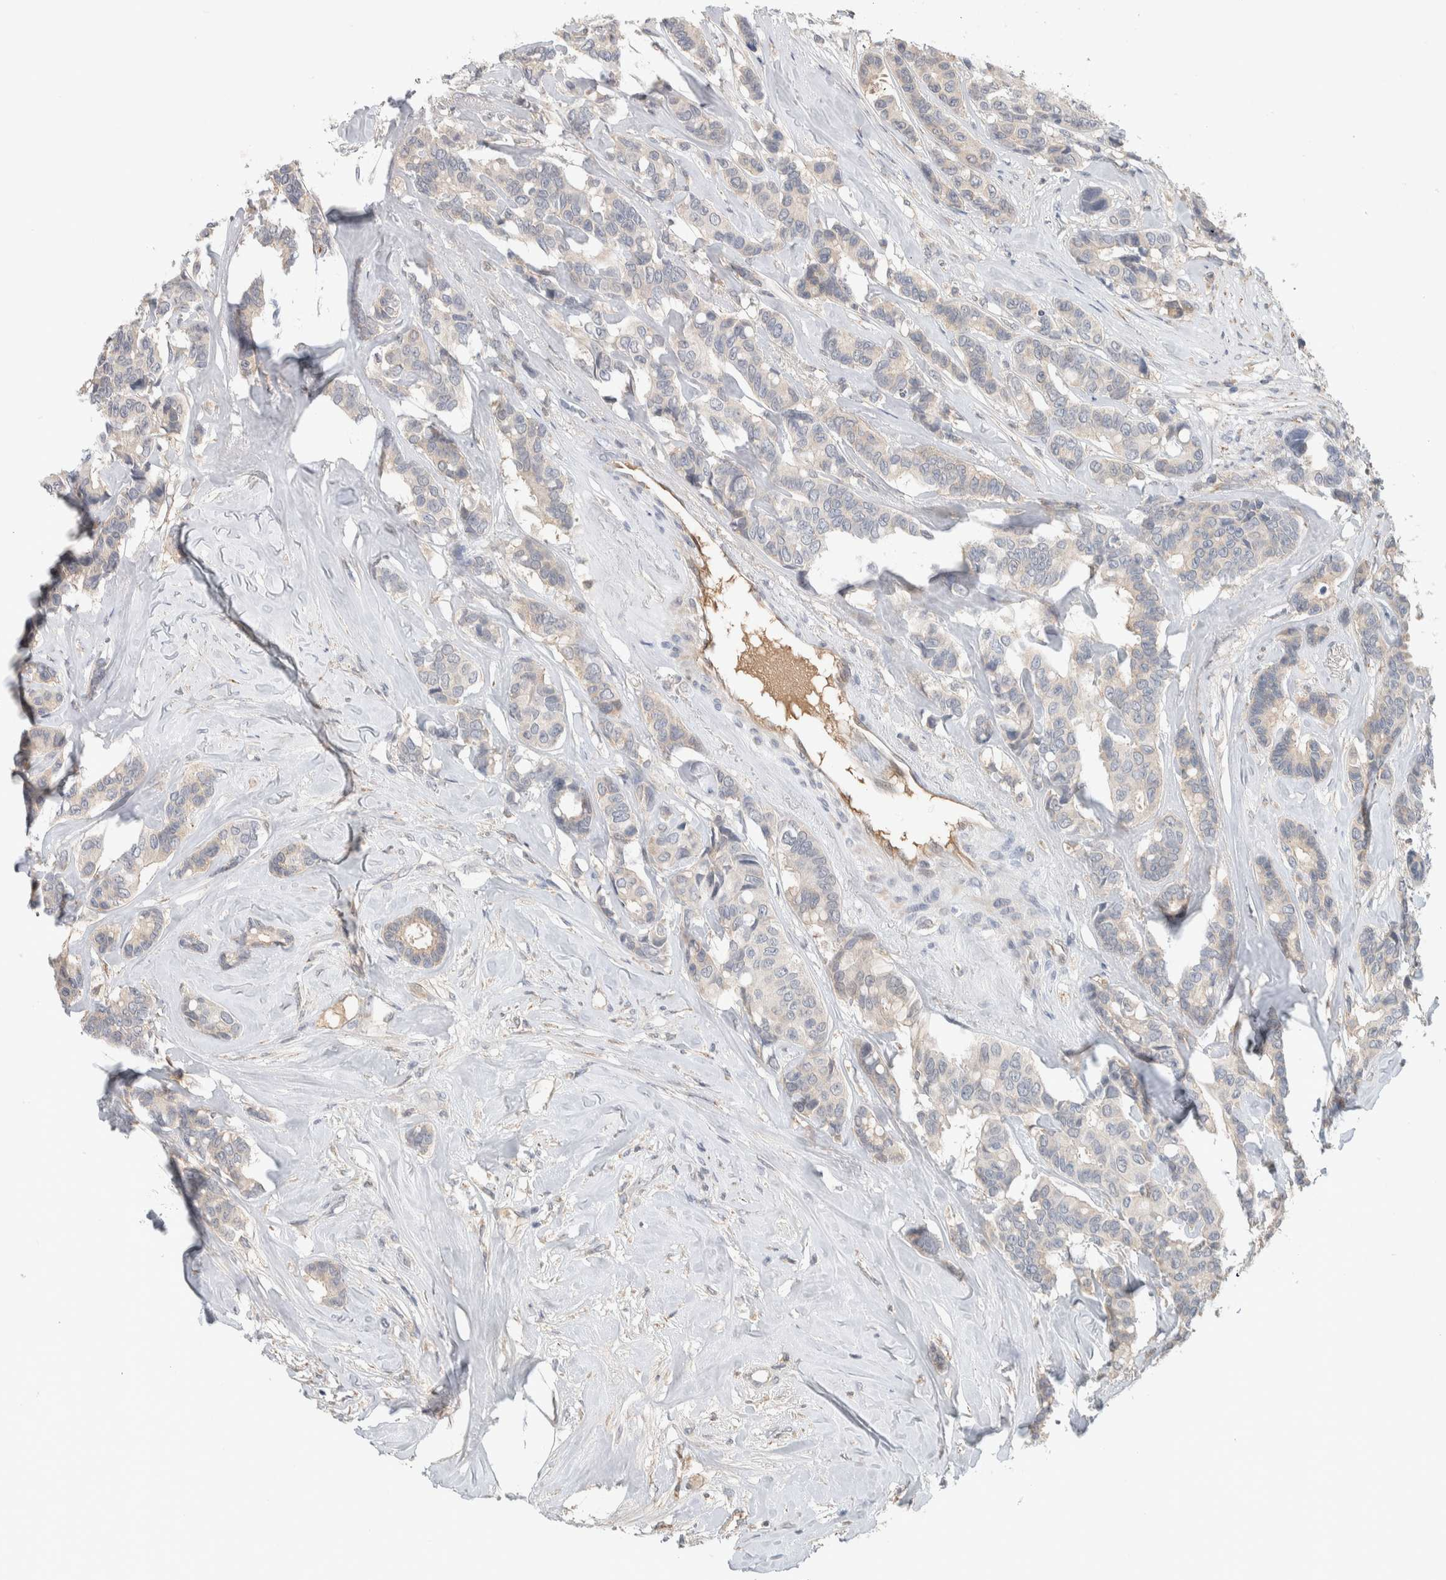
{"staining": {"intensity": "weak", "quantity": "<25%", "location": "cytoplasmic/membranous"}, "tissue": "breast cancer", "cell_type": "Tumor cells", "image_type": "cancer", "snomed": [{"axis": "morphology", "description": "Duct carcinoma"}, {"axis": "topography", "description": "Breast"}], "caption": "IHC micrograph of neoplastic tissue: human breast intraductal carcinoma stained with DAB displays no significant protein expression in tumor cells.", "gene": "DEPTOR", "patient": {"sex": "female", "age": 87}}